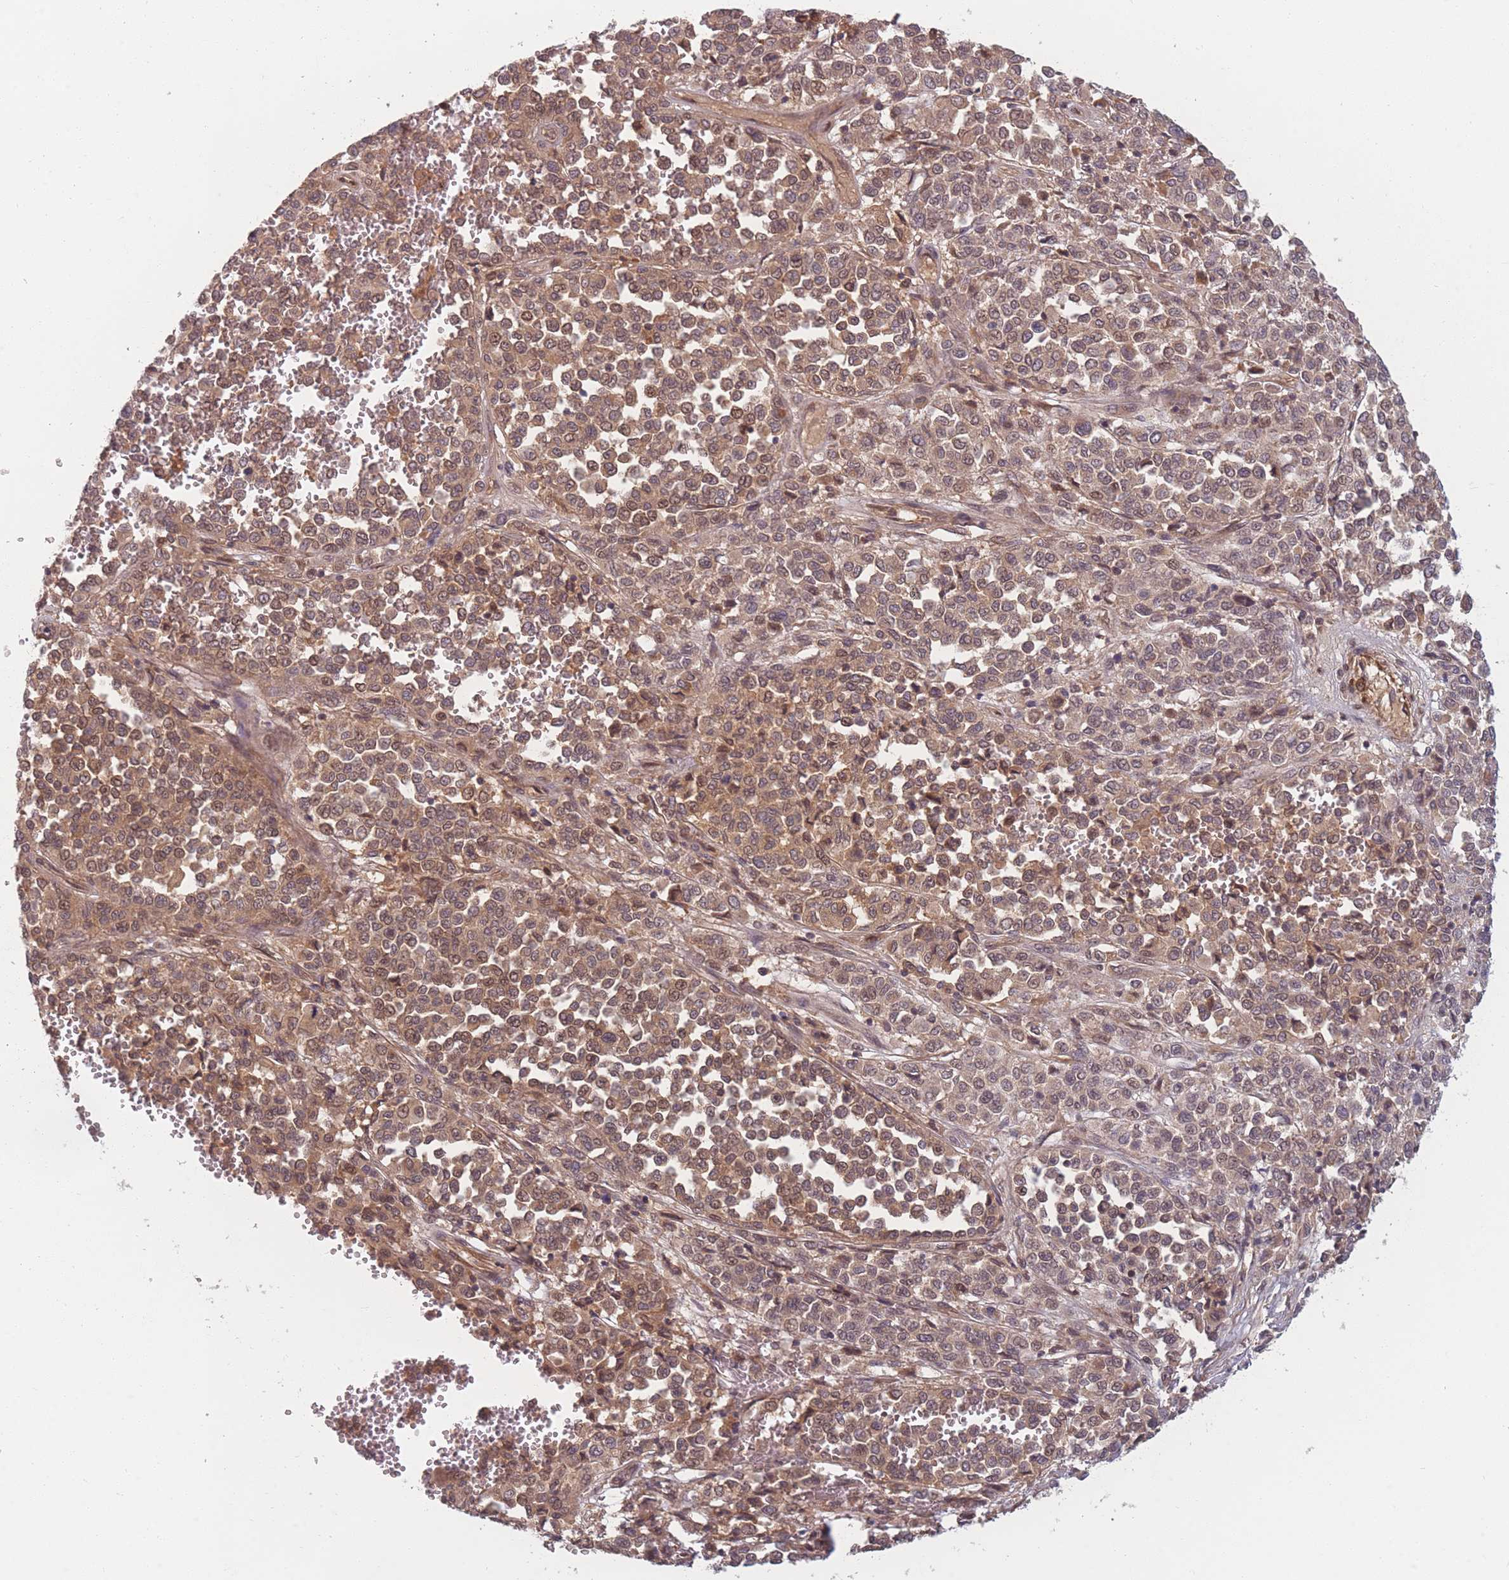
{"staining": {"intensity": "moderate", "quantity": ">75%", "location": "cytoplasmic/membranous,nuclear"}, "tissue": "melanoma", "cell_type": "Tumor cells", "image_type": "cancer", "snomed": [{"axis": "morphology", "description": "Malignant melanoma, Metastatic site"}, {"axis": "topography", "description": "Pancreas"}], "caption": "Melanoma stained for a protein demonstrates moderate cytoplasmic/membranous and nuclear positivity in tumor cells.", "gene": "FAM153A", "patient": {"sex": "female", "age": 30}}